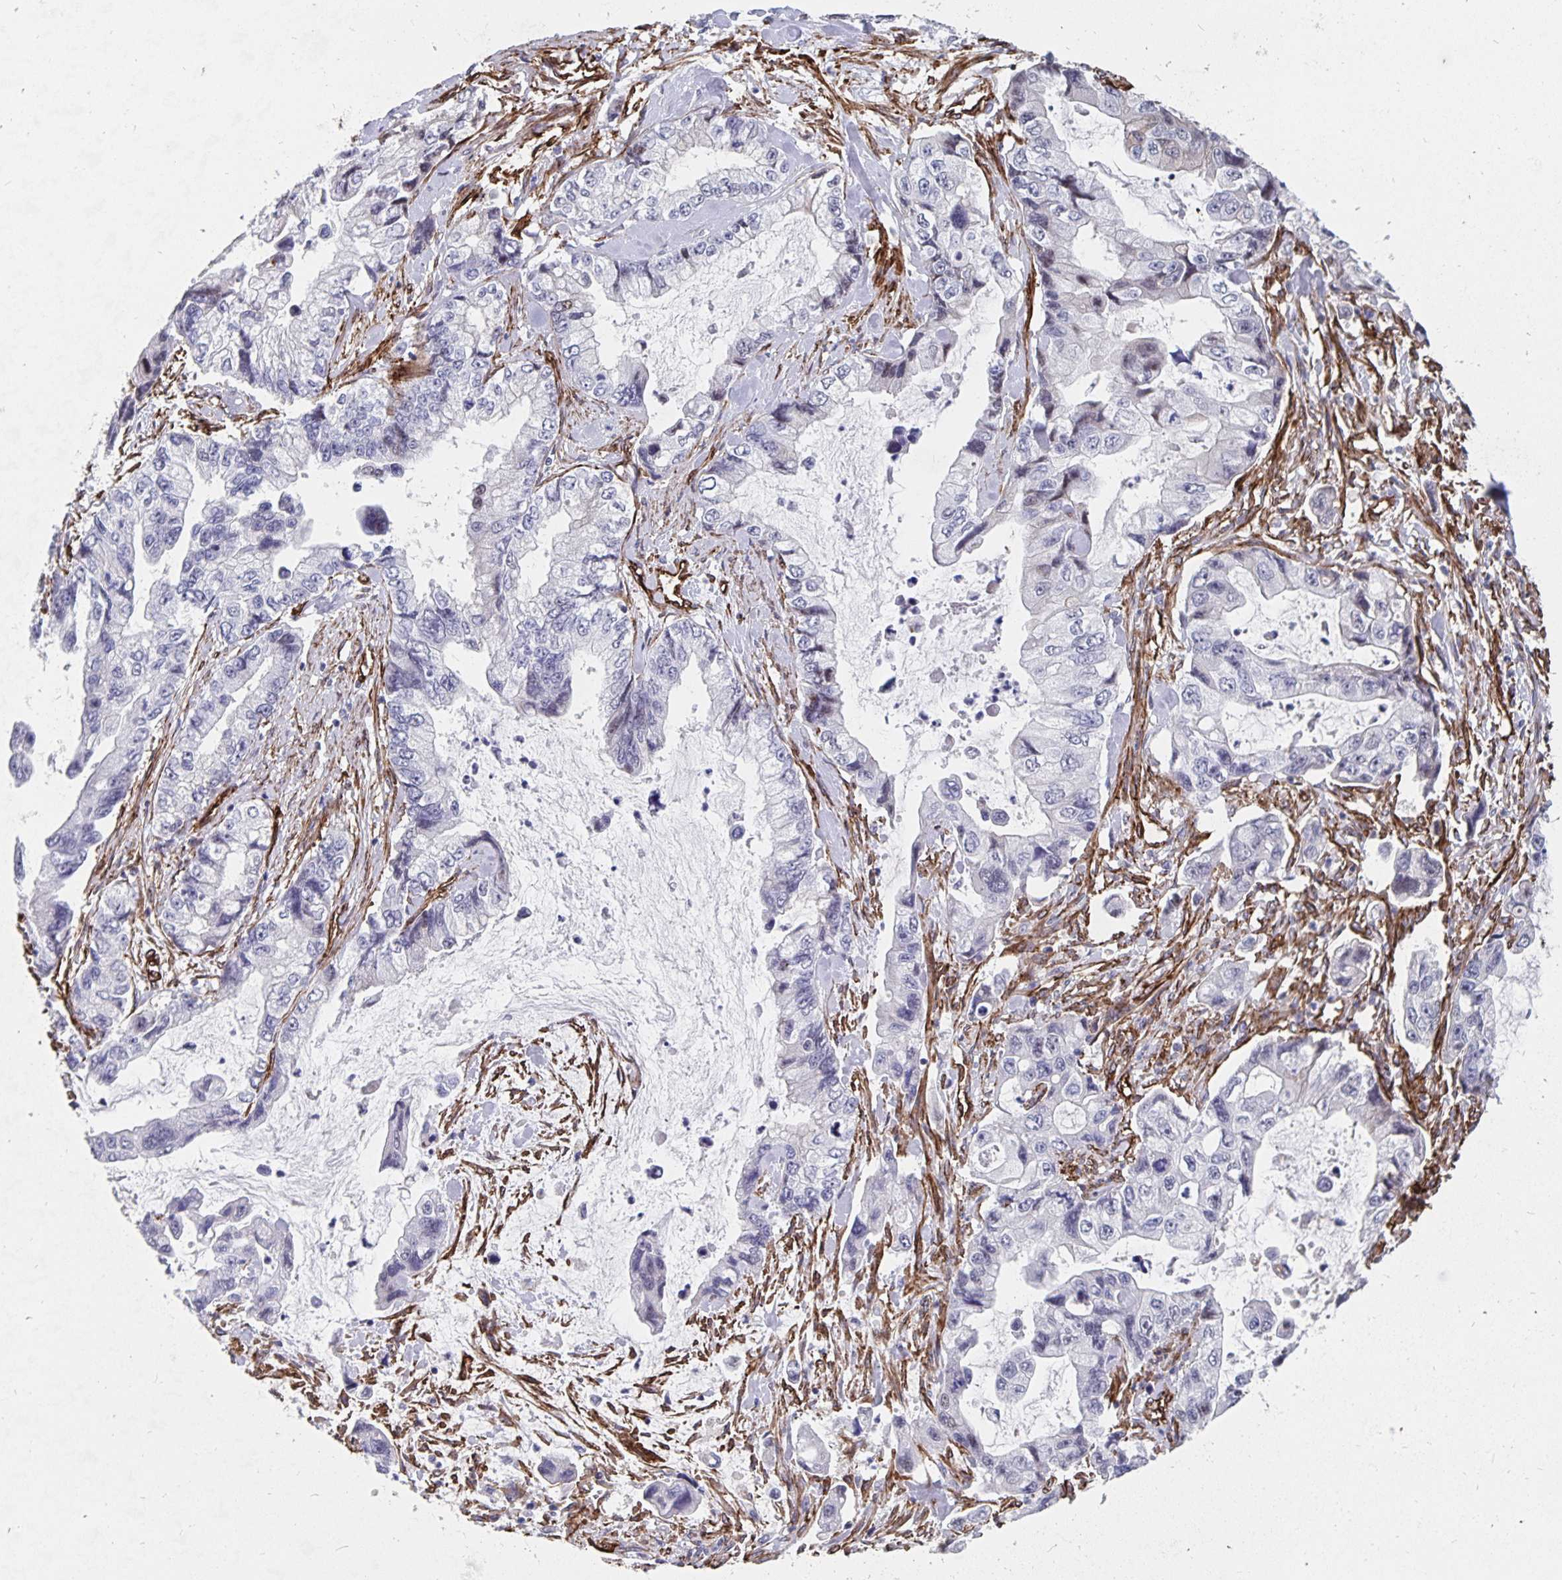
{"staining": {"intensity": "negative", "quantity": "none", "location": "none"}, "tissue": "stomach cancer", "cell_type": "Tumor cells", "image_type": "cancer", "snomed": [{"axis": "morphology", "description": "Adenocarcinoma, NOS"}, {"axis": "topography", "description": "Pancreas"}, {"axis": "topography", "description": "Stomach, upper"}, {"axis": "topography", "description": "Stomach"}], "caption": "This is an IHC micrograph of human stomach cancer. There is no positivity in tumor cells.", "gene": "DCHS2", "patient": {"sex": "male", "age": 77}}